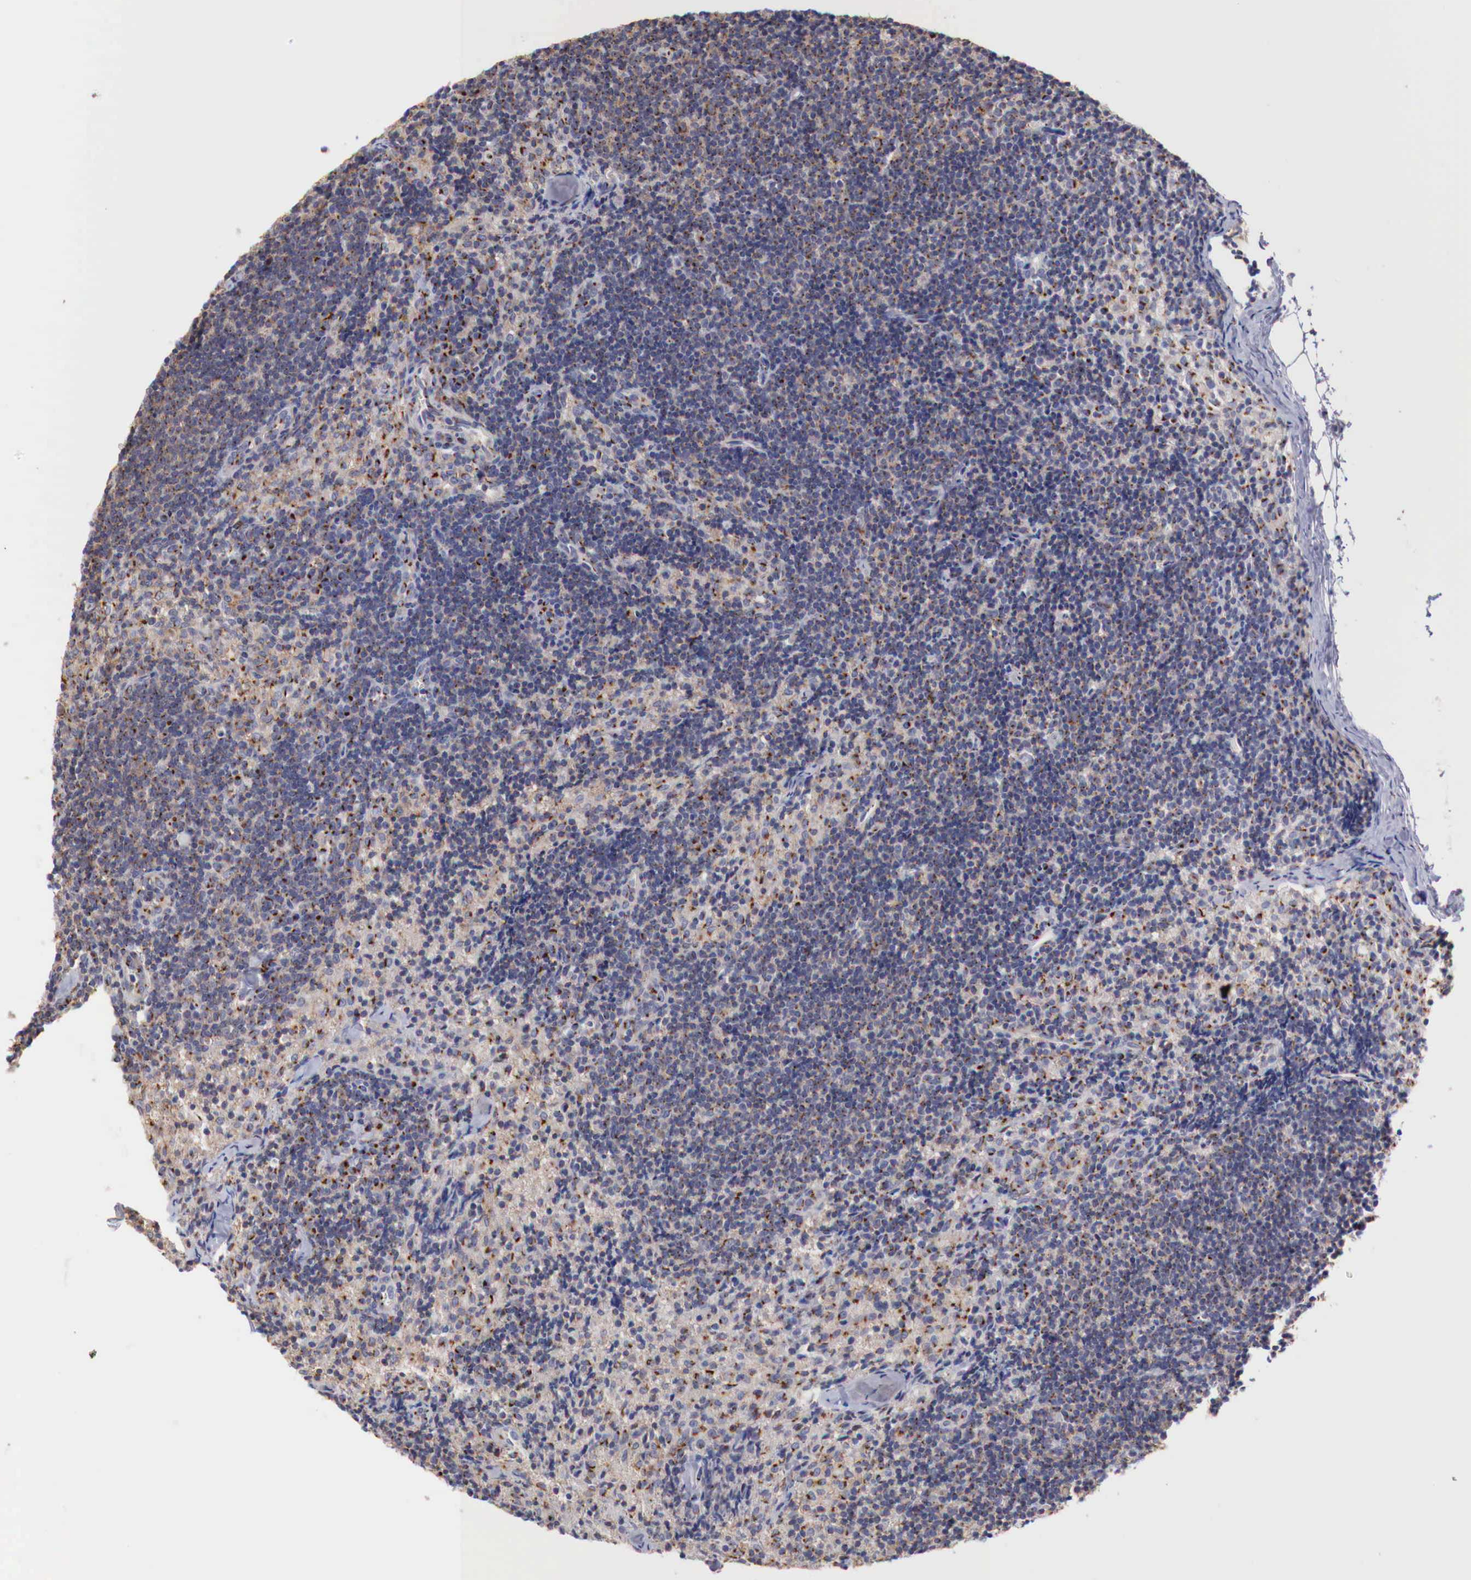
{"staining": {"intensity": "moderate", "quantity": "25%-75%", "location": "cytoplasmic/membranous"}, "tissue": "lymph node", "cell_type": "Germinal center cells", "image_type": "normal", "snomed": [{"axis": "morphology", "description": "Normal tissue, NOS"}, {"axis": "topography", "description": "Lymph node"}], "caption": "Immunohistochemistry image of benign lymph node: lymph node stained using immunohistochemistry exhibits medium levels of moderate protein expression localized specifically in the cytoplasmic/membranous of germinal center cells, appearing as a cytoplasmic/membranous brown color.", "gene": "SYAP1", "patient": {"sex": "female", "age": 35}}